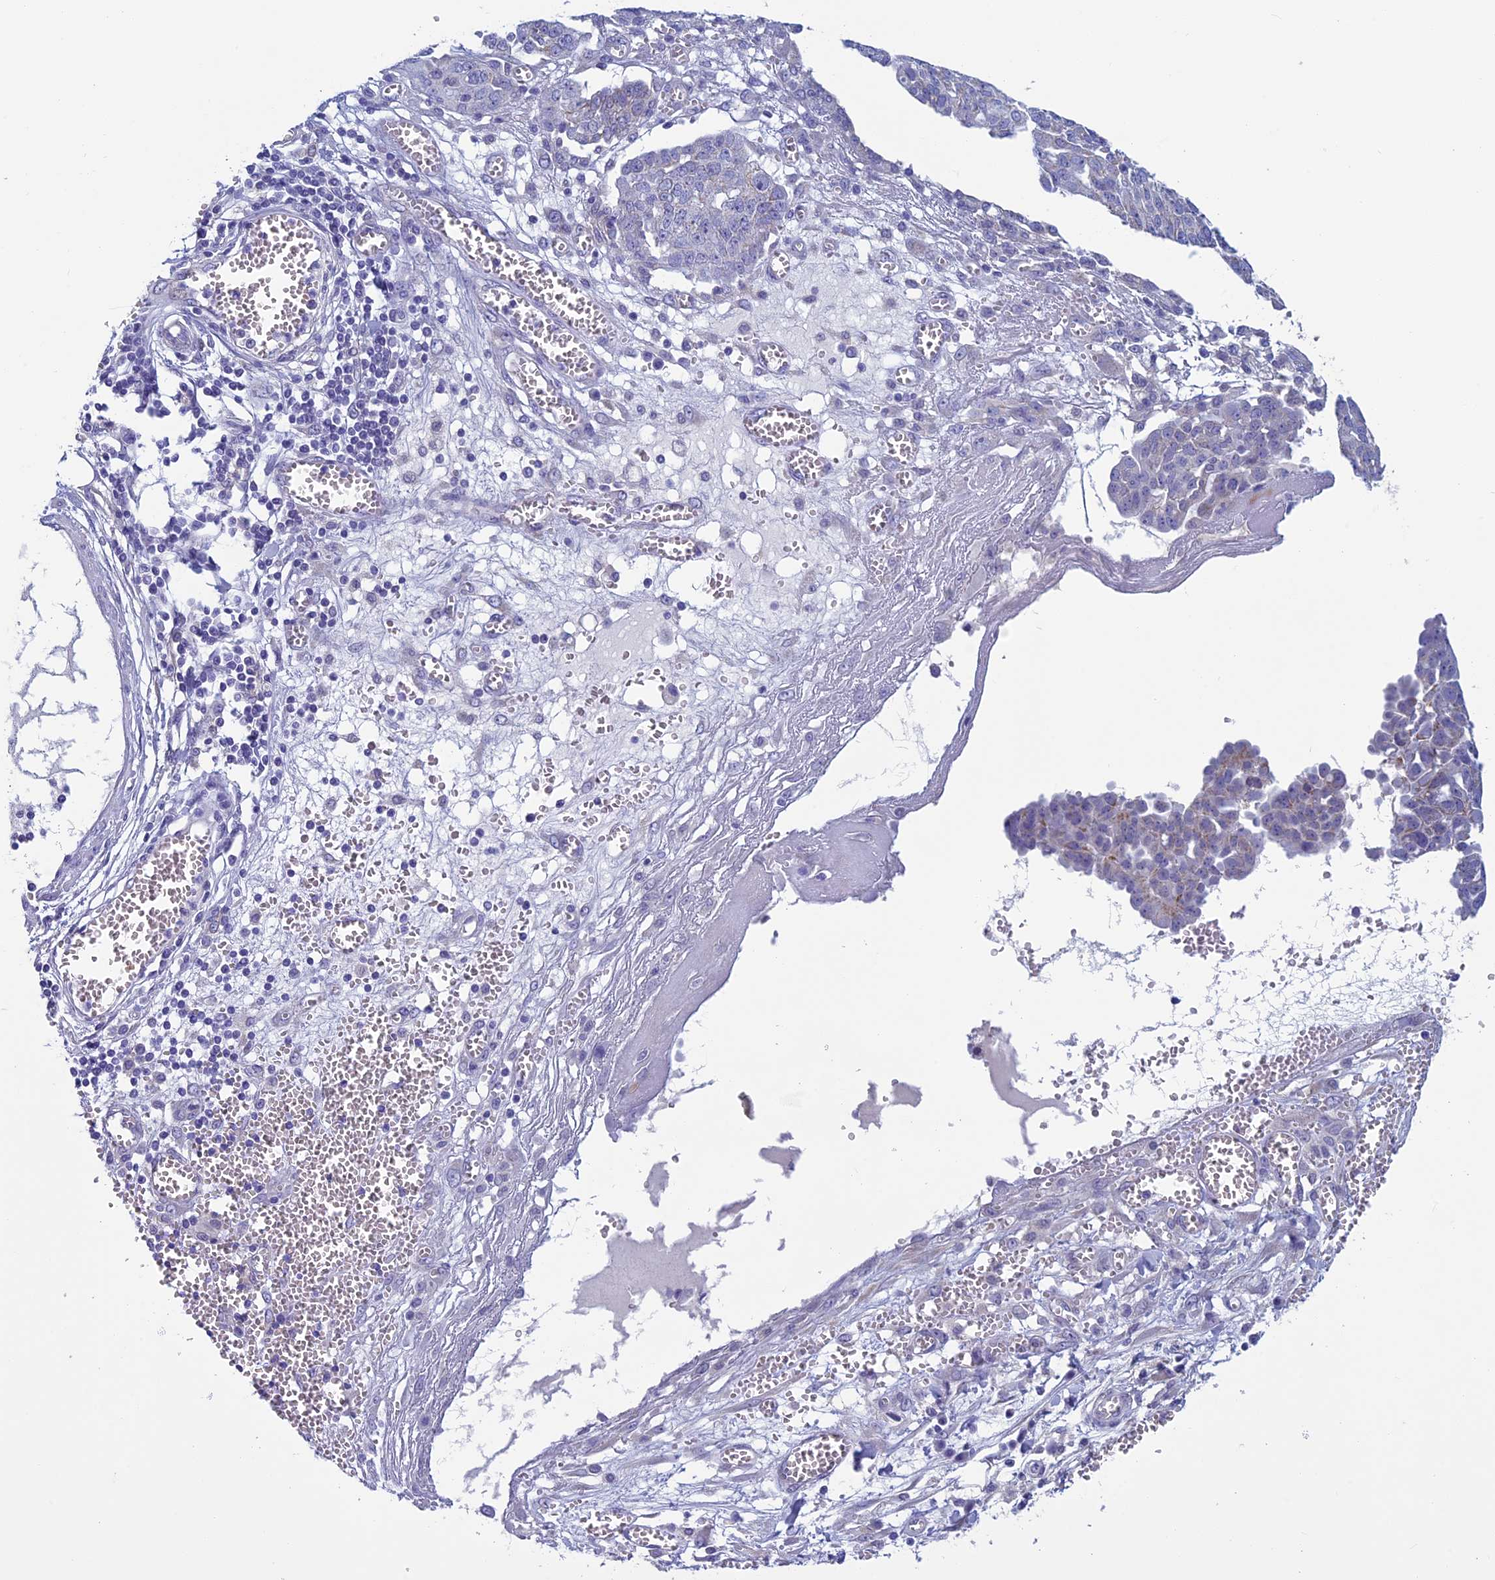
{"staining": {"intensity": "negative", "quantity": "none", "location": "none"}, "tissue": "ovarian cancer", "cell_type": "Tumor cells", "image_type": "cancer", "snomed": [{"axis": "morphology", "description": "Cystadenocarcinoma, serous, NOS"}, {"axis": "topography", "description": "Soft tissue"}, {"axis": "topography", "description": "Ovary"}], "caption": "A histopathology image of human serous cystadenocarcinoma (ovarian) is negative for staining in tumor cells.", "gene": "MFSD12", "patient": {"sex": "female", "age": 57}}